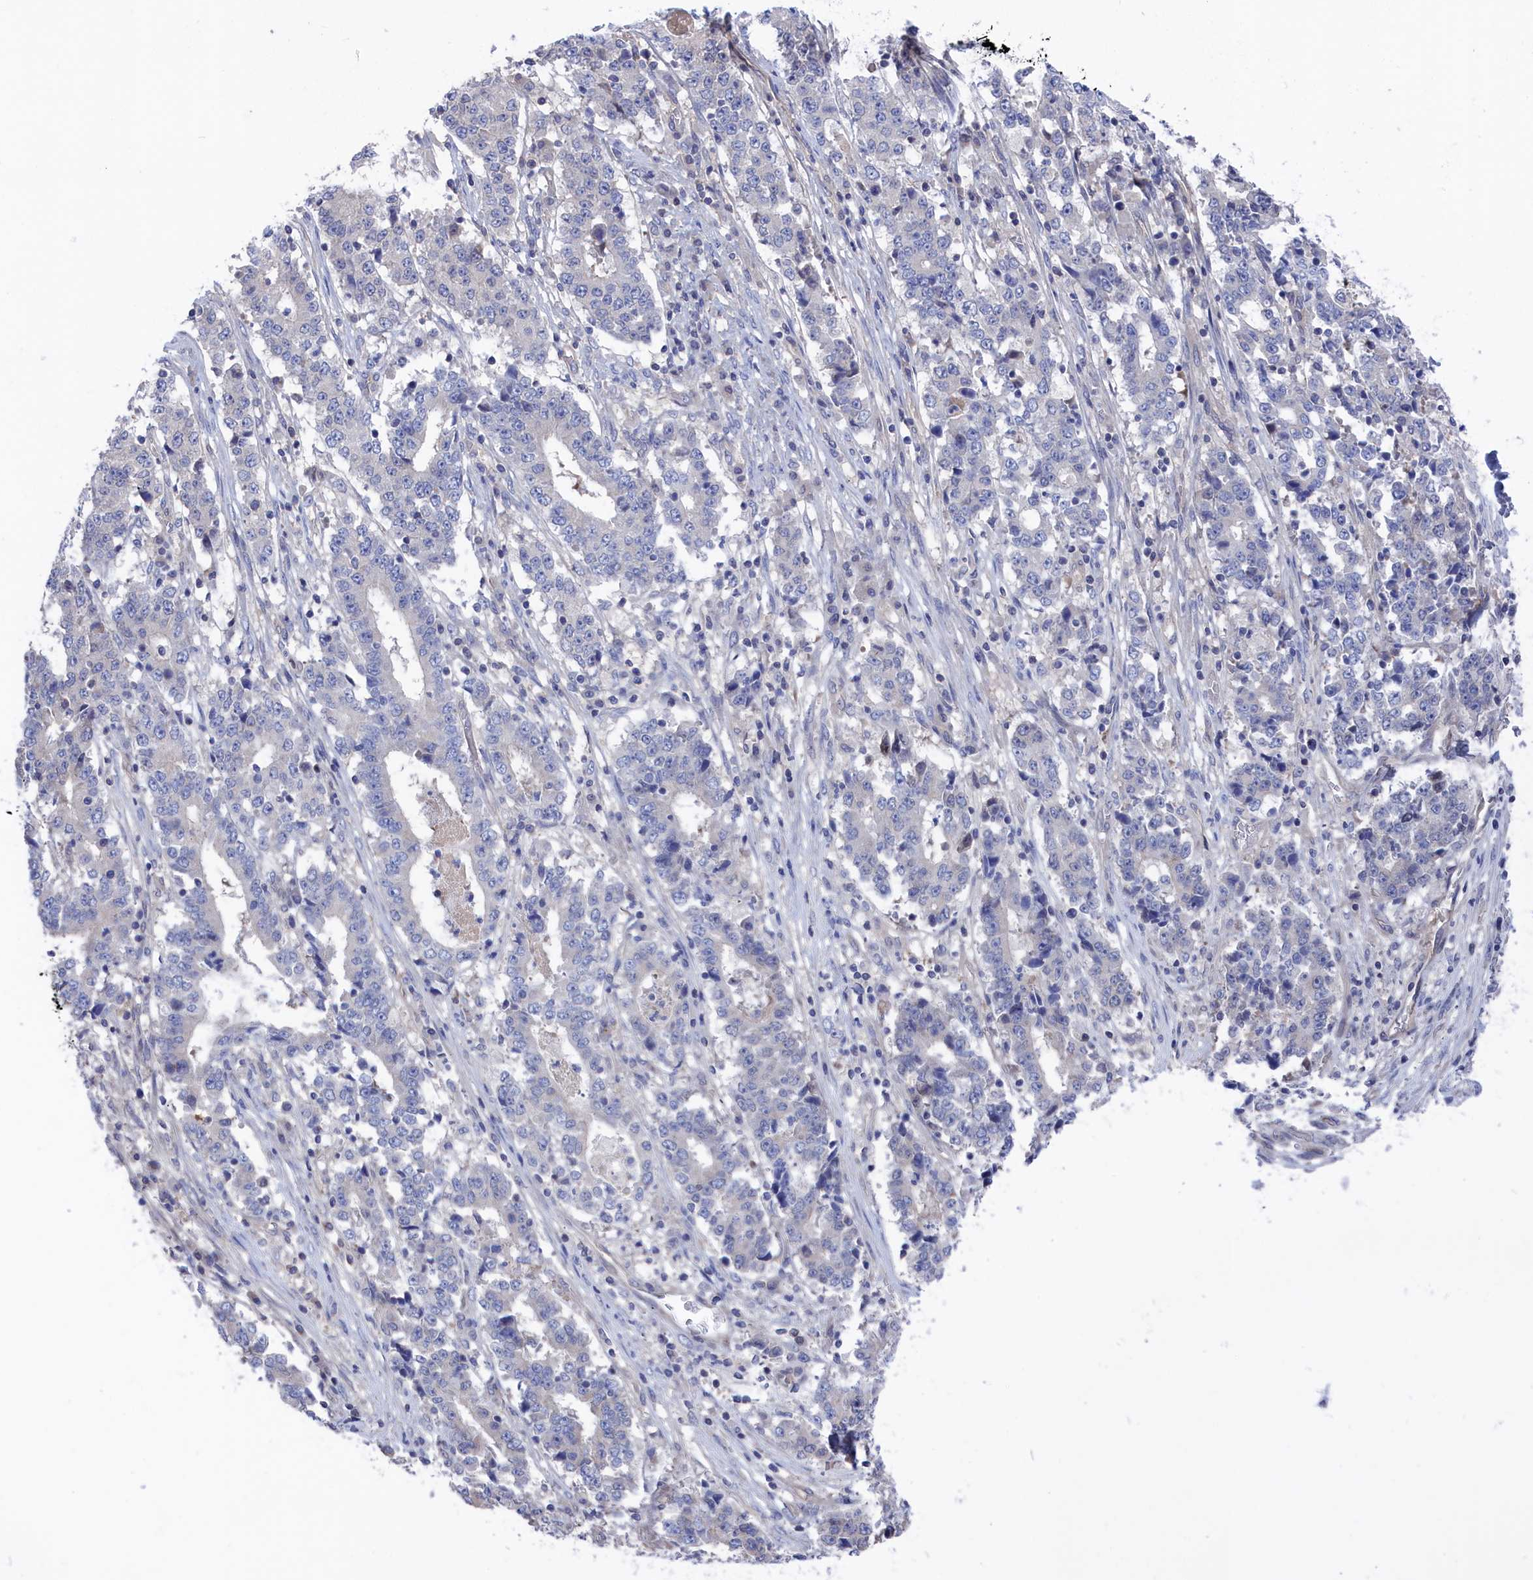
{"staining": {"intensity": "negative", "quantity": "none", "location": "none"}, "tissue": "stomach cancer", "cell_type": "Tumor cells", "image_type": "cancer", "snomed": [{"axis": "morphology", "description": "Adenocarcinoma, NOS"}, {"axis": "topography", "description": "Stomach"}], "caption": "Immunohistochemistry histopathology image of stomach cancer stained for a protein (brown), which displays no expression in tumor cells.", "gene": "NUTF2", "patient": {"sex": "male", "age": 59}}